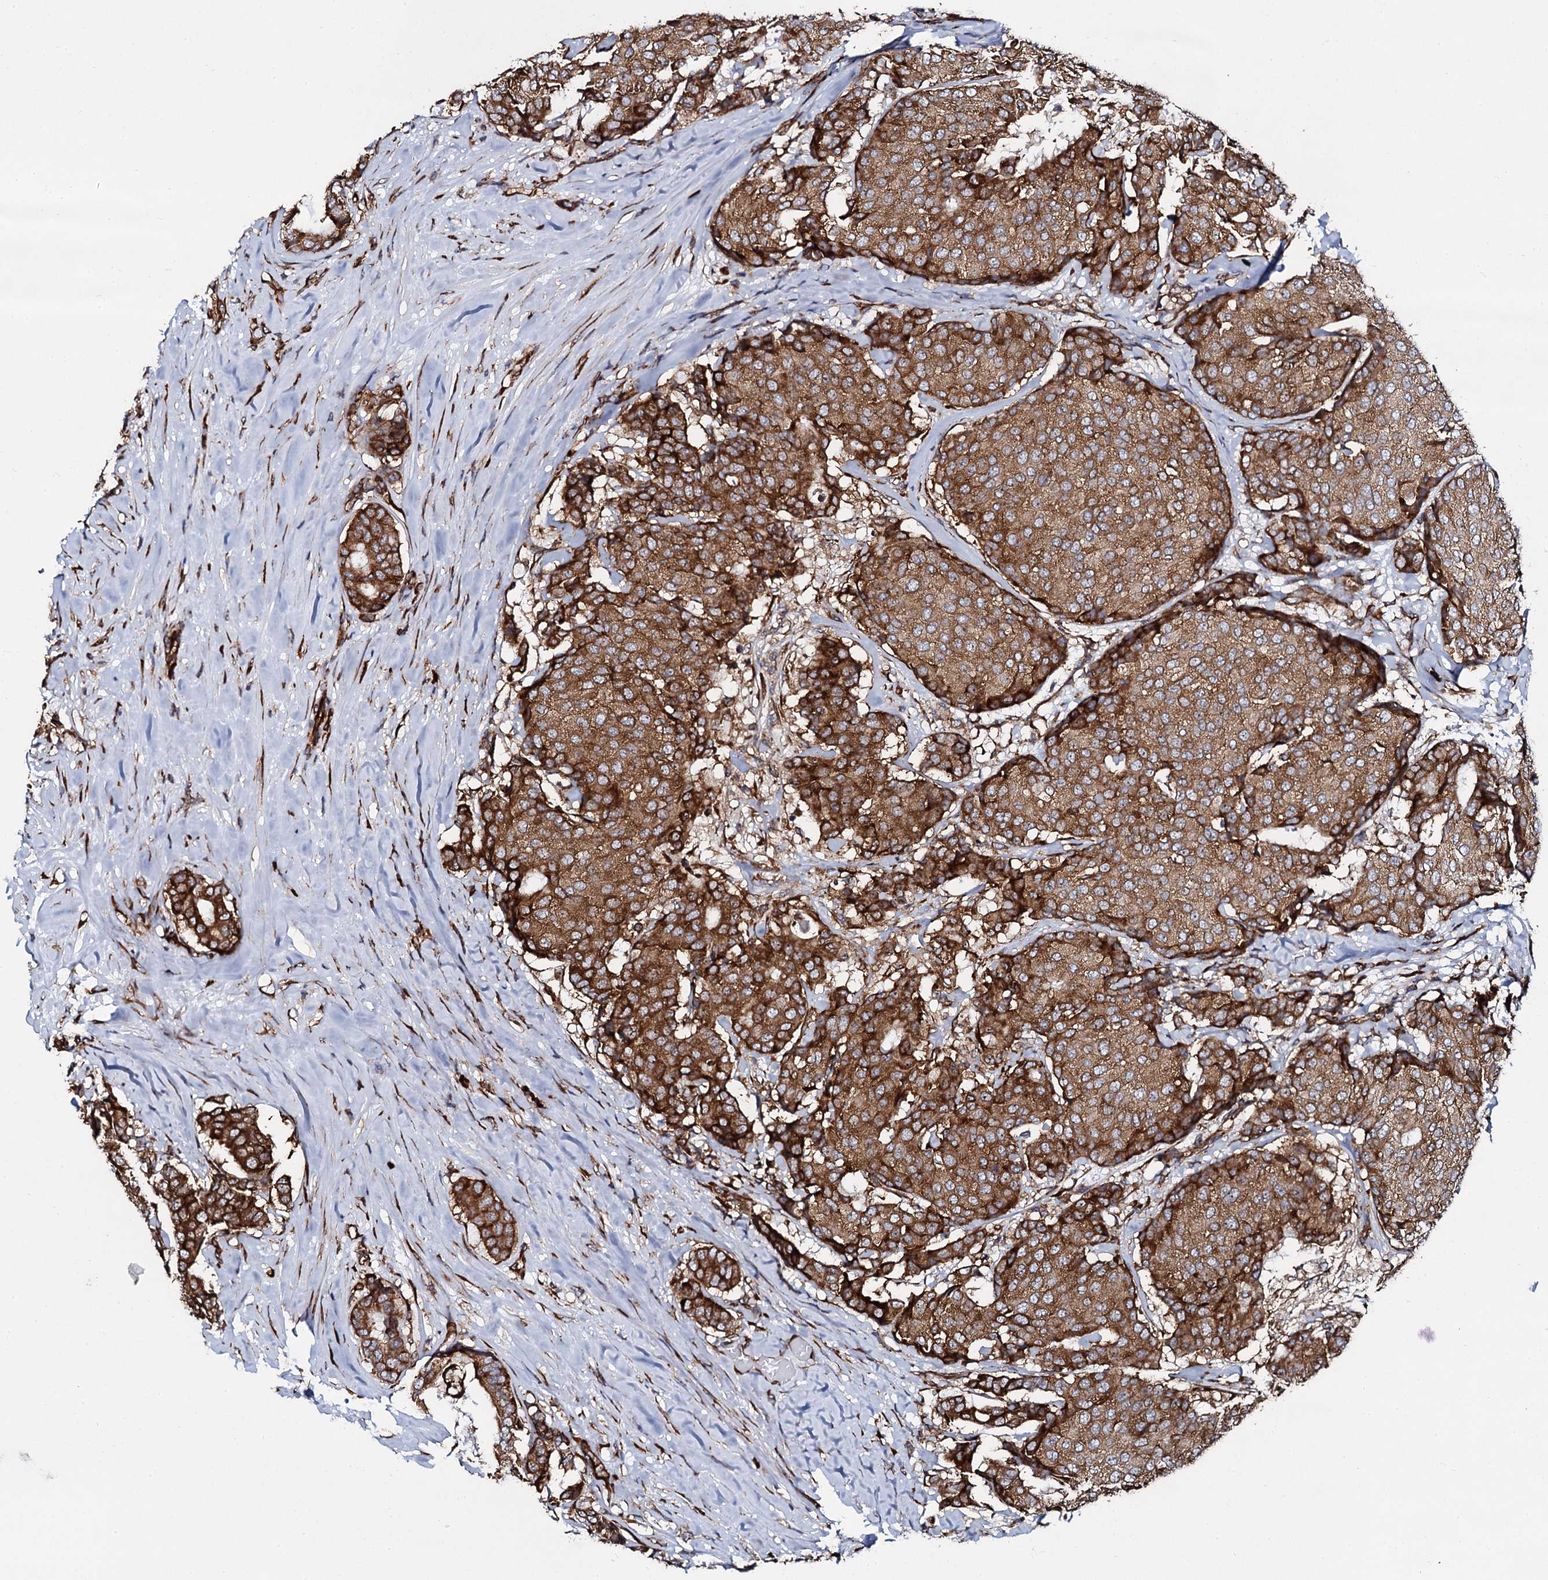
{"staining": {"intensity": "strong", "quantity": ">75%", "location": "cytoplasmic/membranous"}, "tissue": "breast cancer", "cell_type": "Tumor cells", "image_type": "cancer", "snomed": [{"axis": "morphology", "description": "Duct carcinoma"}, {"axis": "topography", "description": "Breast"}], "caption": "A brown stain highlights strong cytoplasmic/membranous expression of a protein in human breast cancer (infiltrating ductal carcinoma) tumor cells.", "gene": "SPTY2D1", "patient": {"sex": "female", "age": 75}}